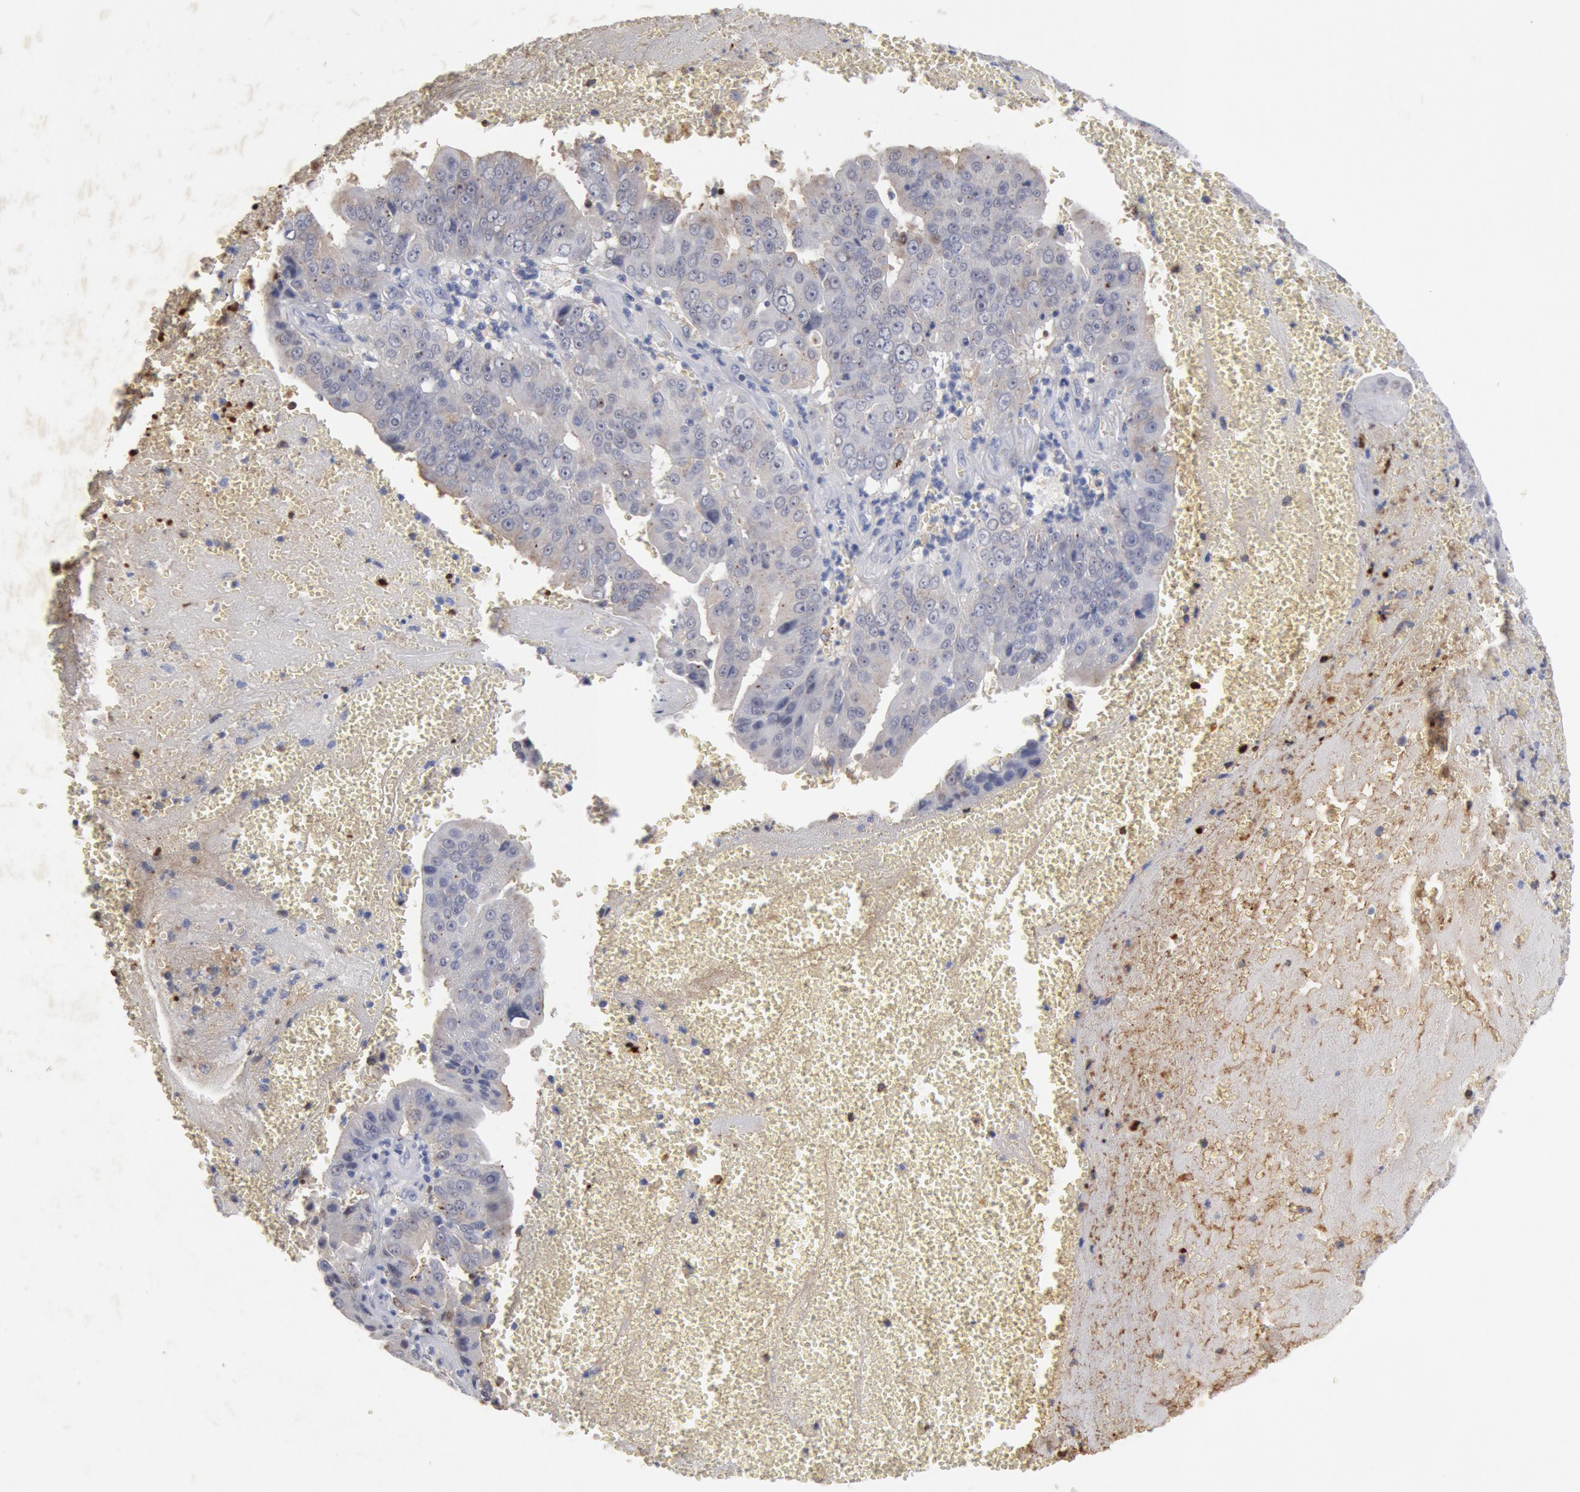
{"staining": {"intensity": "weak", "quantity": "25%-75%", "location": "cytoplasmic/membranous"}, "tissue": "liver cancer", "cell_type": "Tumor cells", "image_type": "cancer", "snomed": [{"axis": "morphology", "description": "Cholangiocarcinoma"}, {"axis": "topography", "description": "Liver"}], "caption": "Approximately 25%-75% of tumor cells in human cholangiocarcinoma (liver) reveal weak cytoplasmic/membranous protein positivity as visualized by brown immunohistochemical staining.", "gene": "FOXA2", "patient": {"sex": "female", "age": 79}}